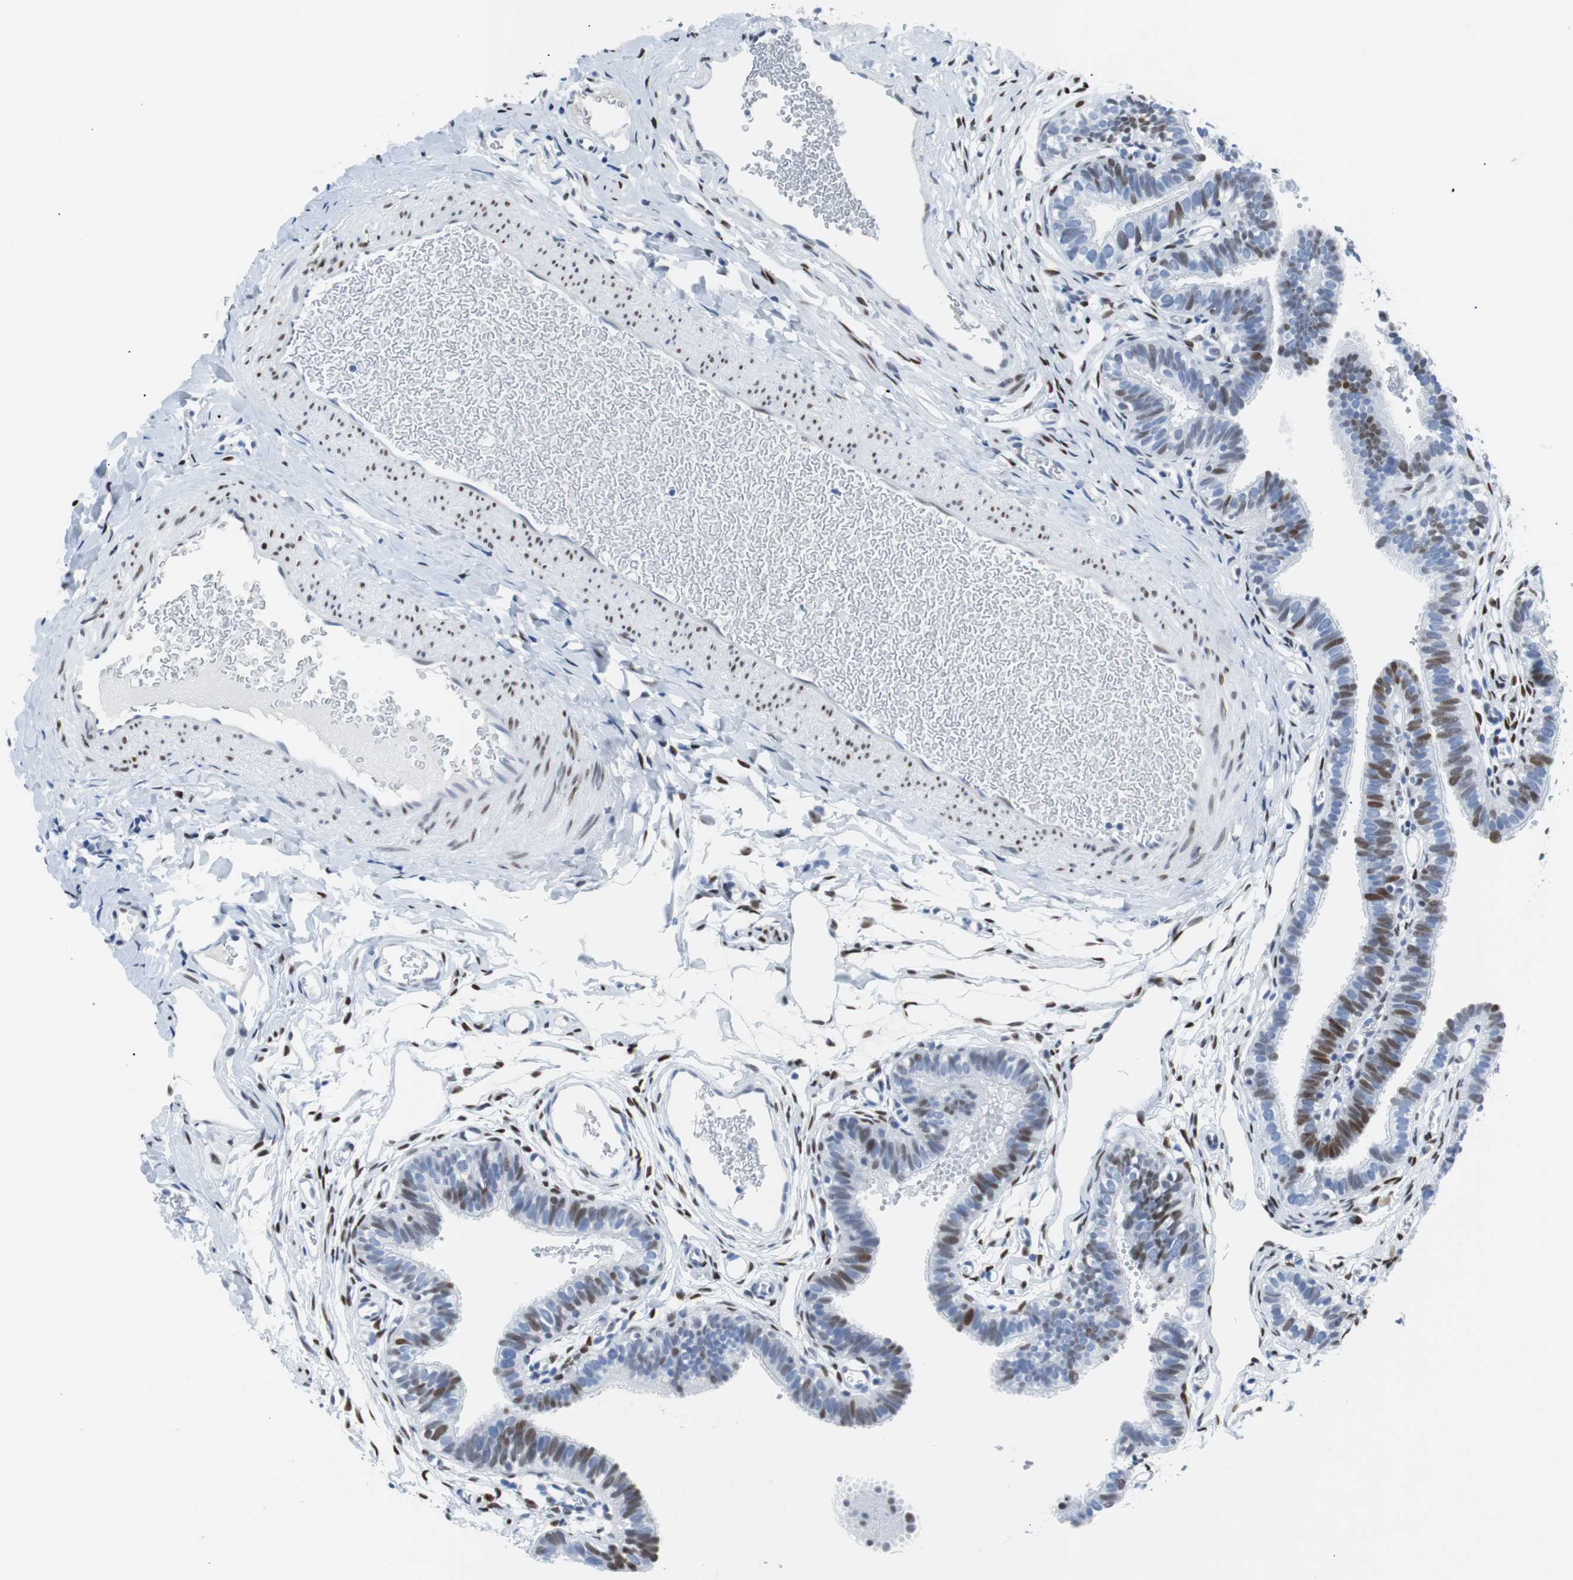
{"staining": {"intensity": "moderate", "quantity": "25%-75%", "location": "nuclear"}, "tissue": "fallopian tube", "cell_type": "Glandular cells", "image_type": "normal", "snomed": [{"axis": "morphology", "description": "Normal tissue, NOS"}, {"axis": "topography", "description": "Fallopian tube"}, {"axis": "topography", "description": "Placenta"}], "caption": "High-power microscopy captured an immunohistochemistry histopathology image of unremarkable fallopian tube, revealing moderate nuclear expression in approximately 25%-75% of glandular cells.", "gene": "JUN", "patient": {"sex": "female", "age": 34}}